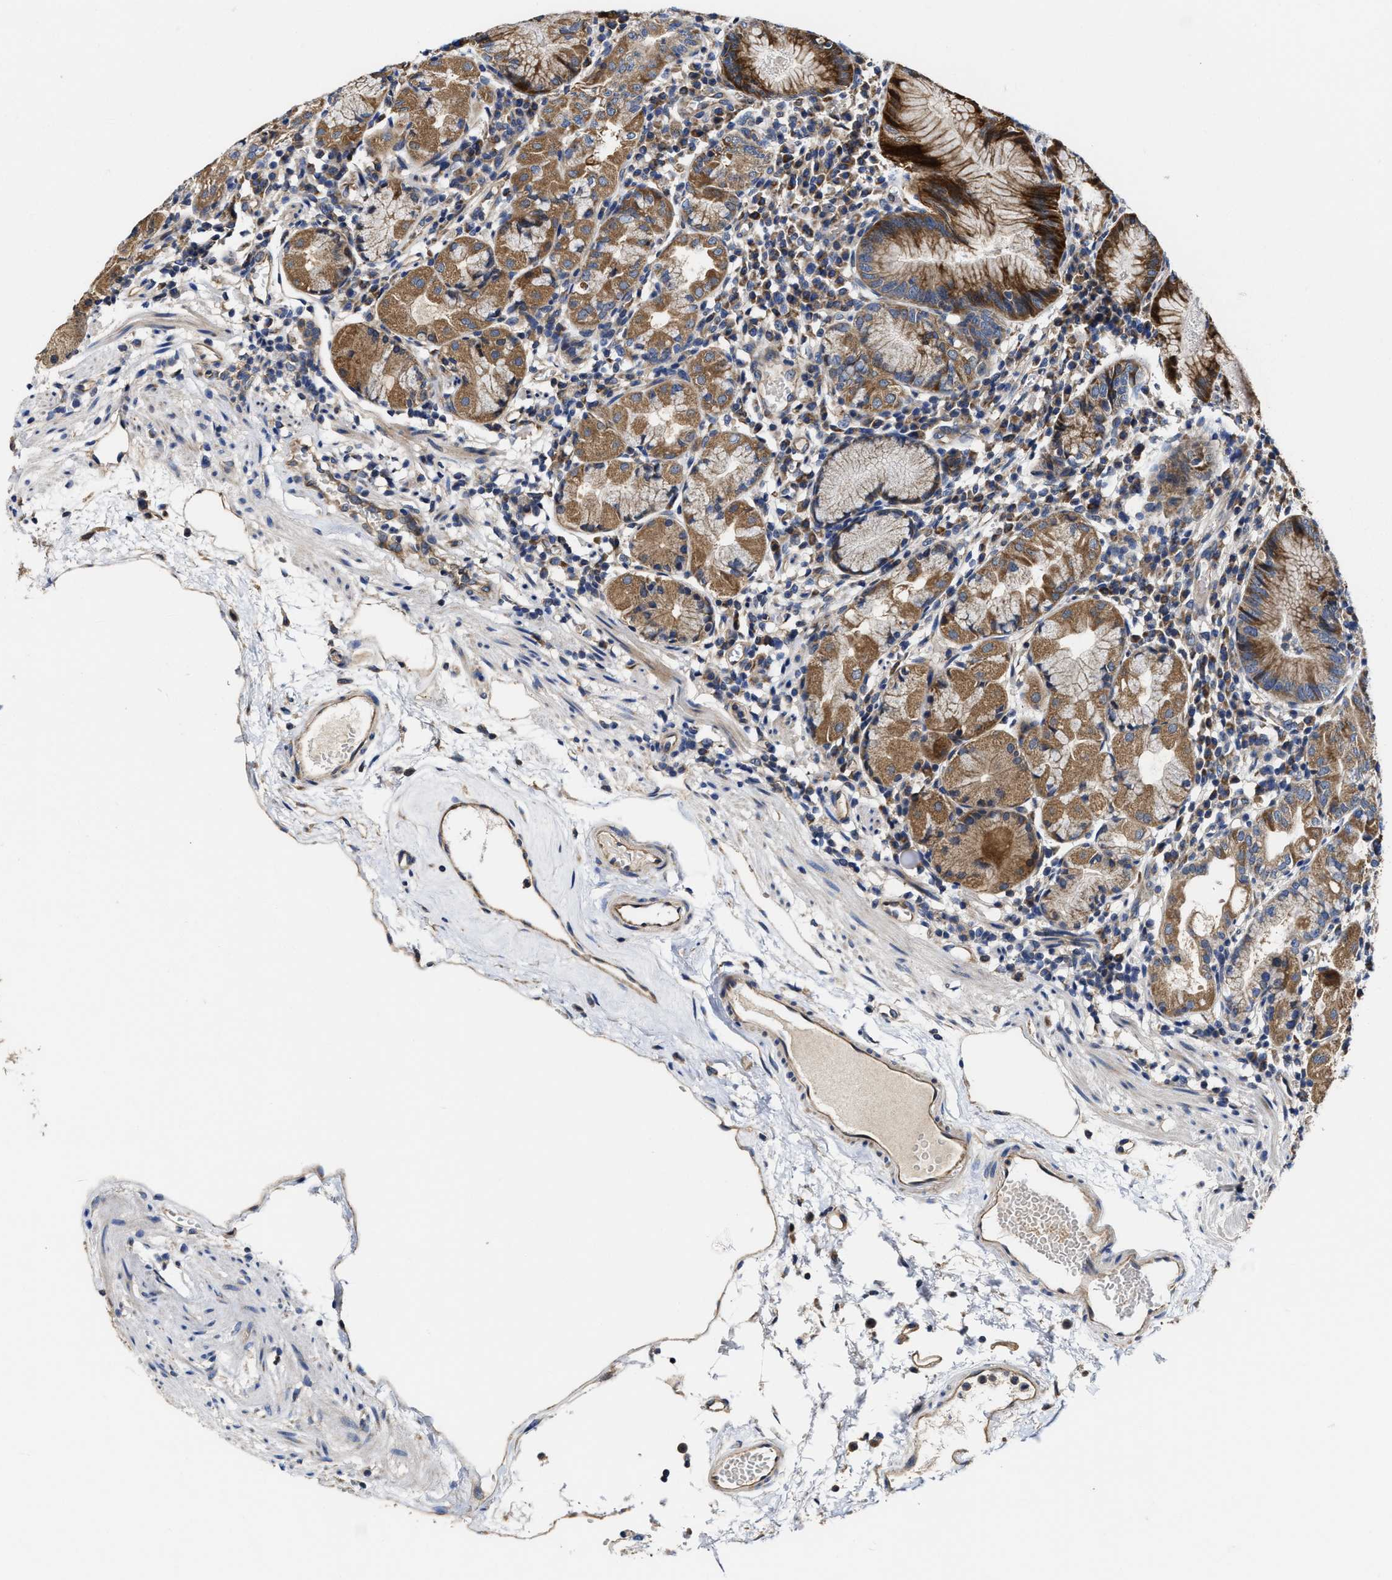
{"staining": {"intensity": "strong", "quantity": "25%-75%", "location": "cytoplasmic/membranous"}, "tissue": "stomach", "cell_type": "Glandular cells", "image_type": "normal", "snomed": [{"axis": "morphology", "description": "Normal tissue, NOS"}, {"axis": "topography", "description": "Stomach"}, {"axis": "topography", "description": "Stomach, lower"}], "caption": "Strong cytoplasmic/membranous positivity for a protein is present in approximately 25%-75% of glandular cells of unremarkable stomach using immunohistochemistry (IHC).", "gene": "TRAF6", "patient": {"sex": "female", "age": 75}}